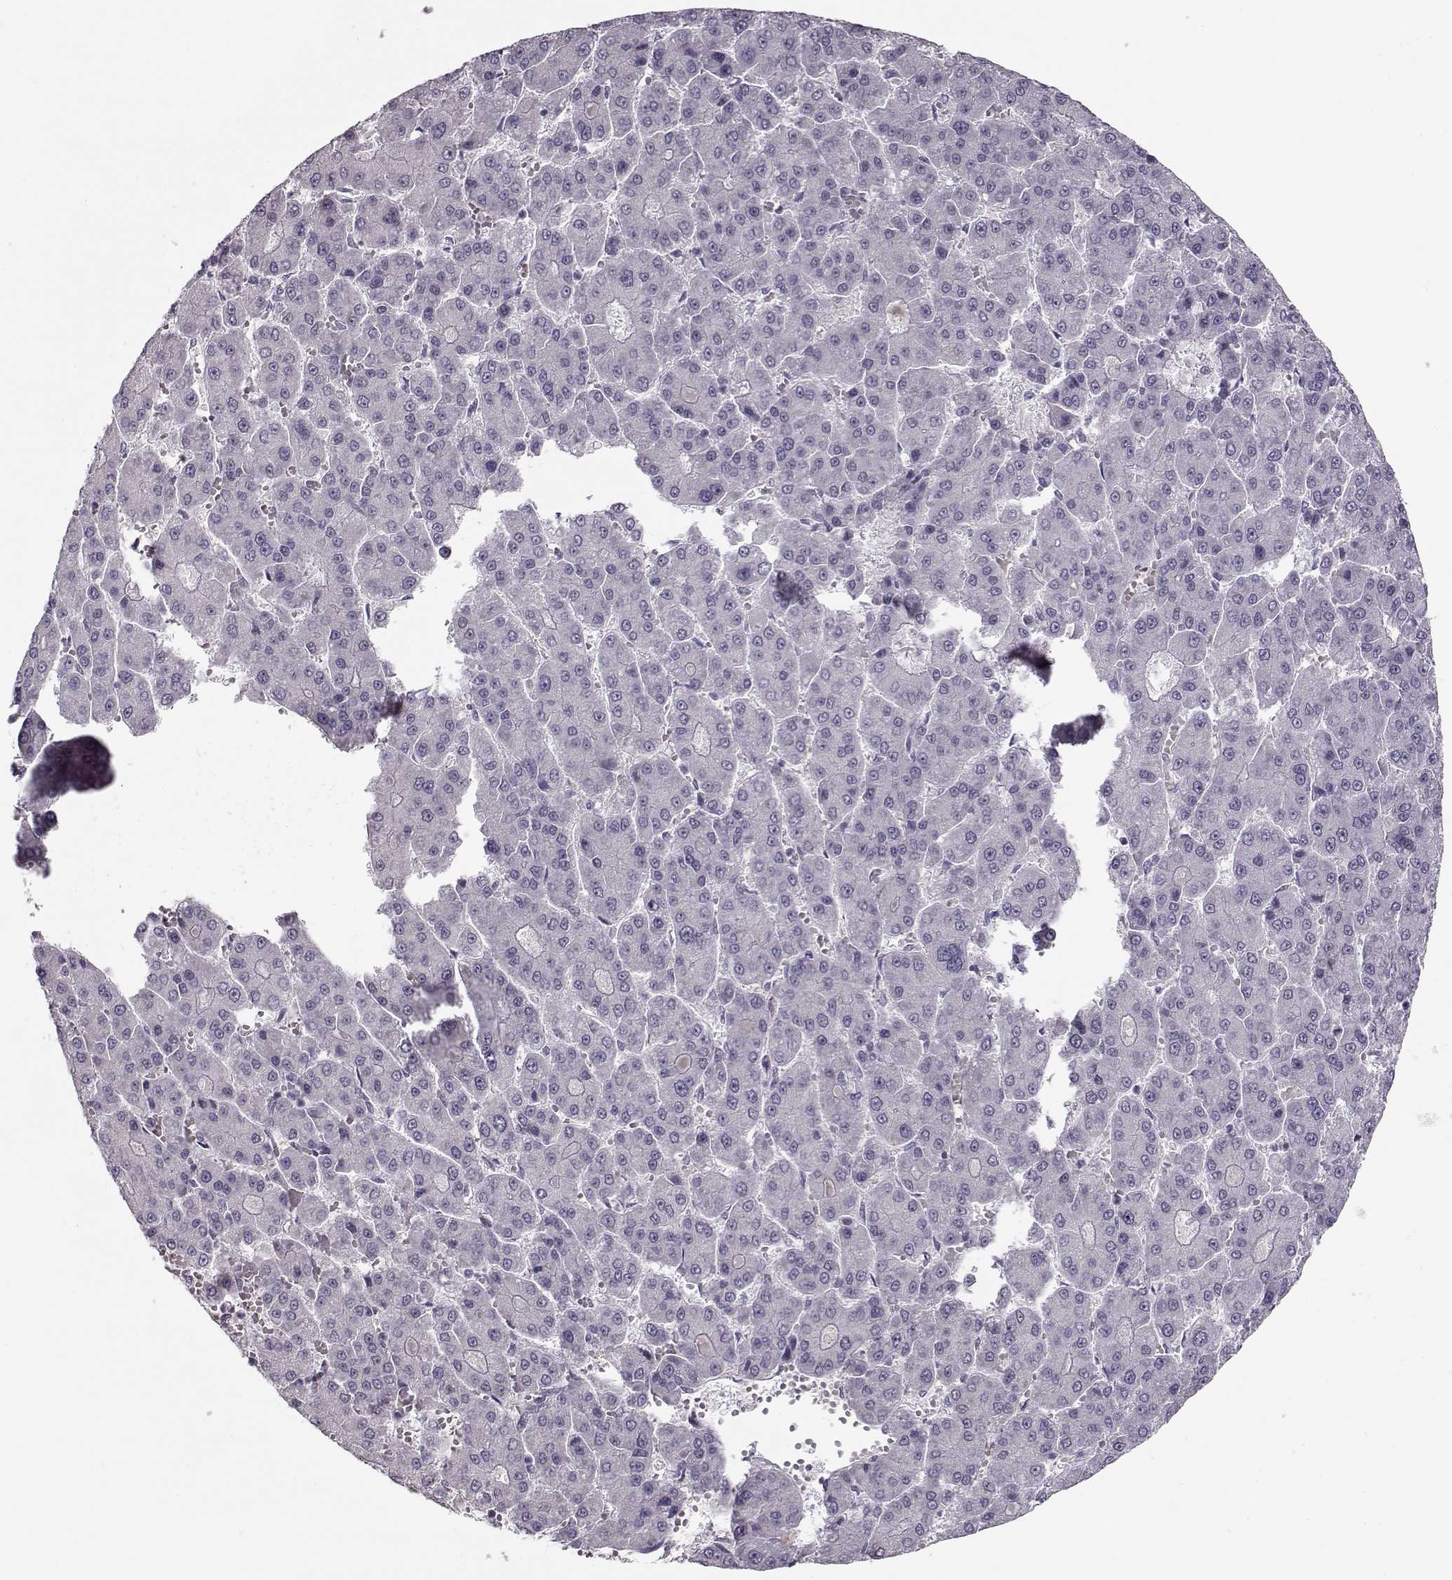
{"staining": {"intensity": "negative", "quantity": "none", "location": "none"}, "tissue": "liver cancer", "cell_type": "Tumor cells", "image_type": "cancer", "snomed": [{"axis": "morphology", "description": "Carcinoma, Hepatocellular, NOS"}, {"axis": "topography", "description": "Liver"}], "caption": "Hepatocellular carcinoma (liver) stained for a protein using immunohistochemistry exhibits no staining tumor cells.", "gene": "PCP4", "patient": {"sex": "male", "age": 70}}